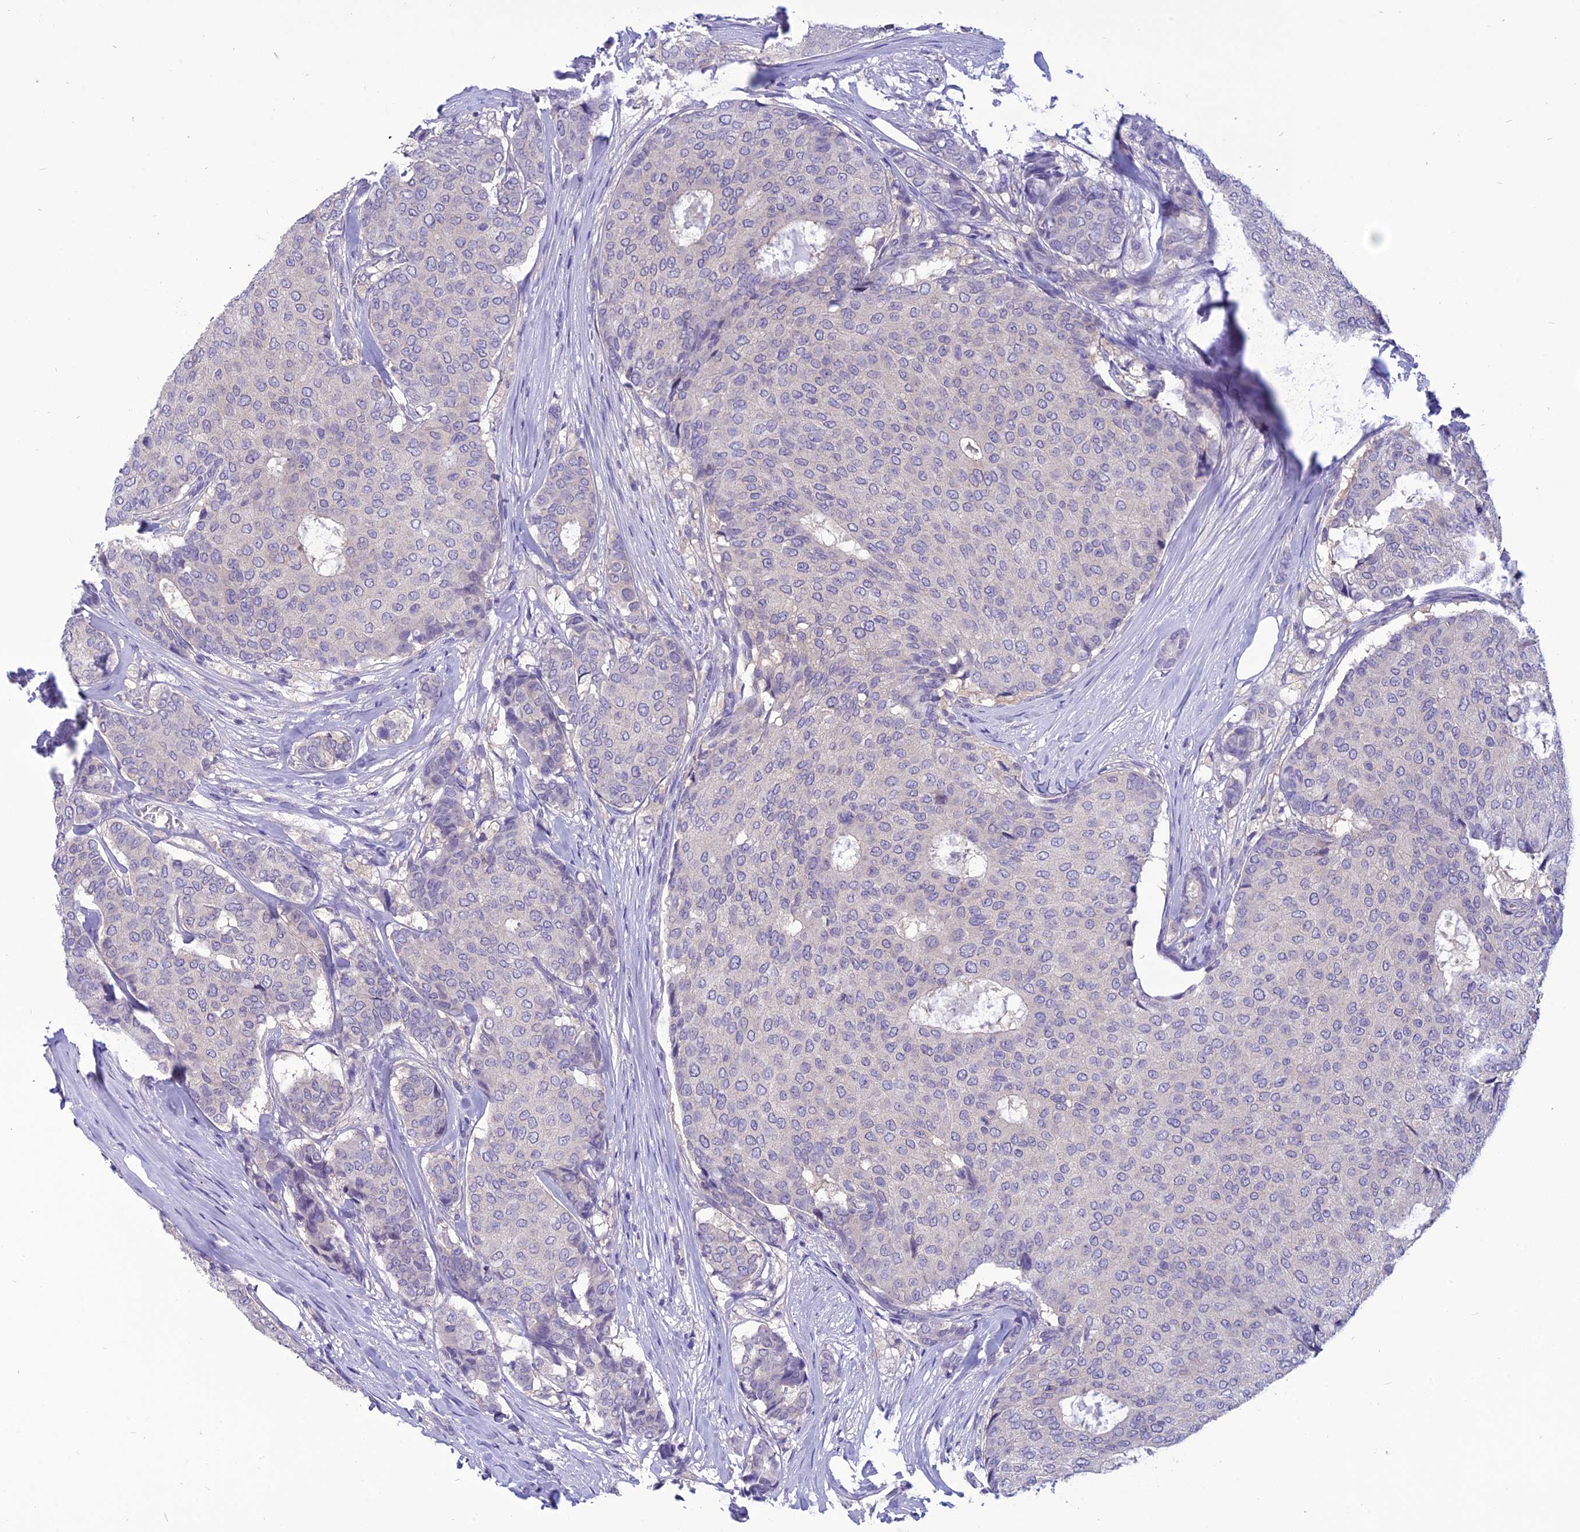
{"staining": {"intensity": "negative", "quantity": "none", "location": "none"}, "tissue": "breast cancer", "cell_type": "Tumor cells", "image_type": "cancer", "snomed": [{"axis": "morphology", "description": "Duct carcinoma"}, {"axis": "topography", "description": "Breast"}], "caption": "High magnification brightfield microscopy of invasive ductal carcinoma (breast) stained with DAB (3,3'-diaminobenzidine) (brown) and counterstained with hematoxylin (blue): tumor cells show no significant expression. (Brightfield microscopy of DAB immunohistochemistry at high magnification).", "gene": "PSMF1", "patient": {"sex": "female", "age": 75}}